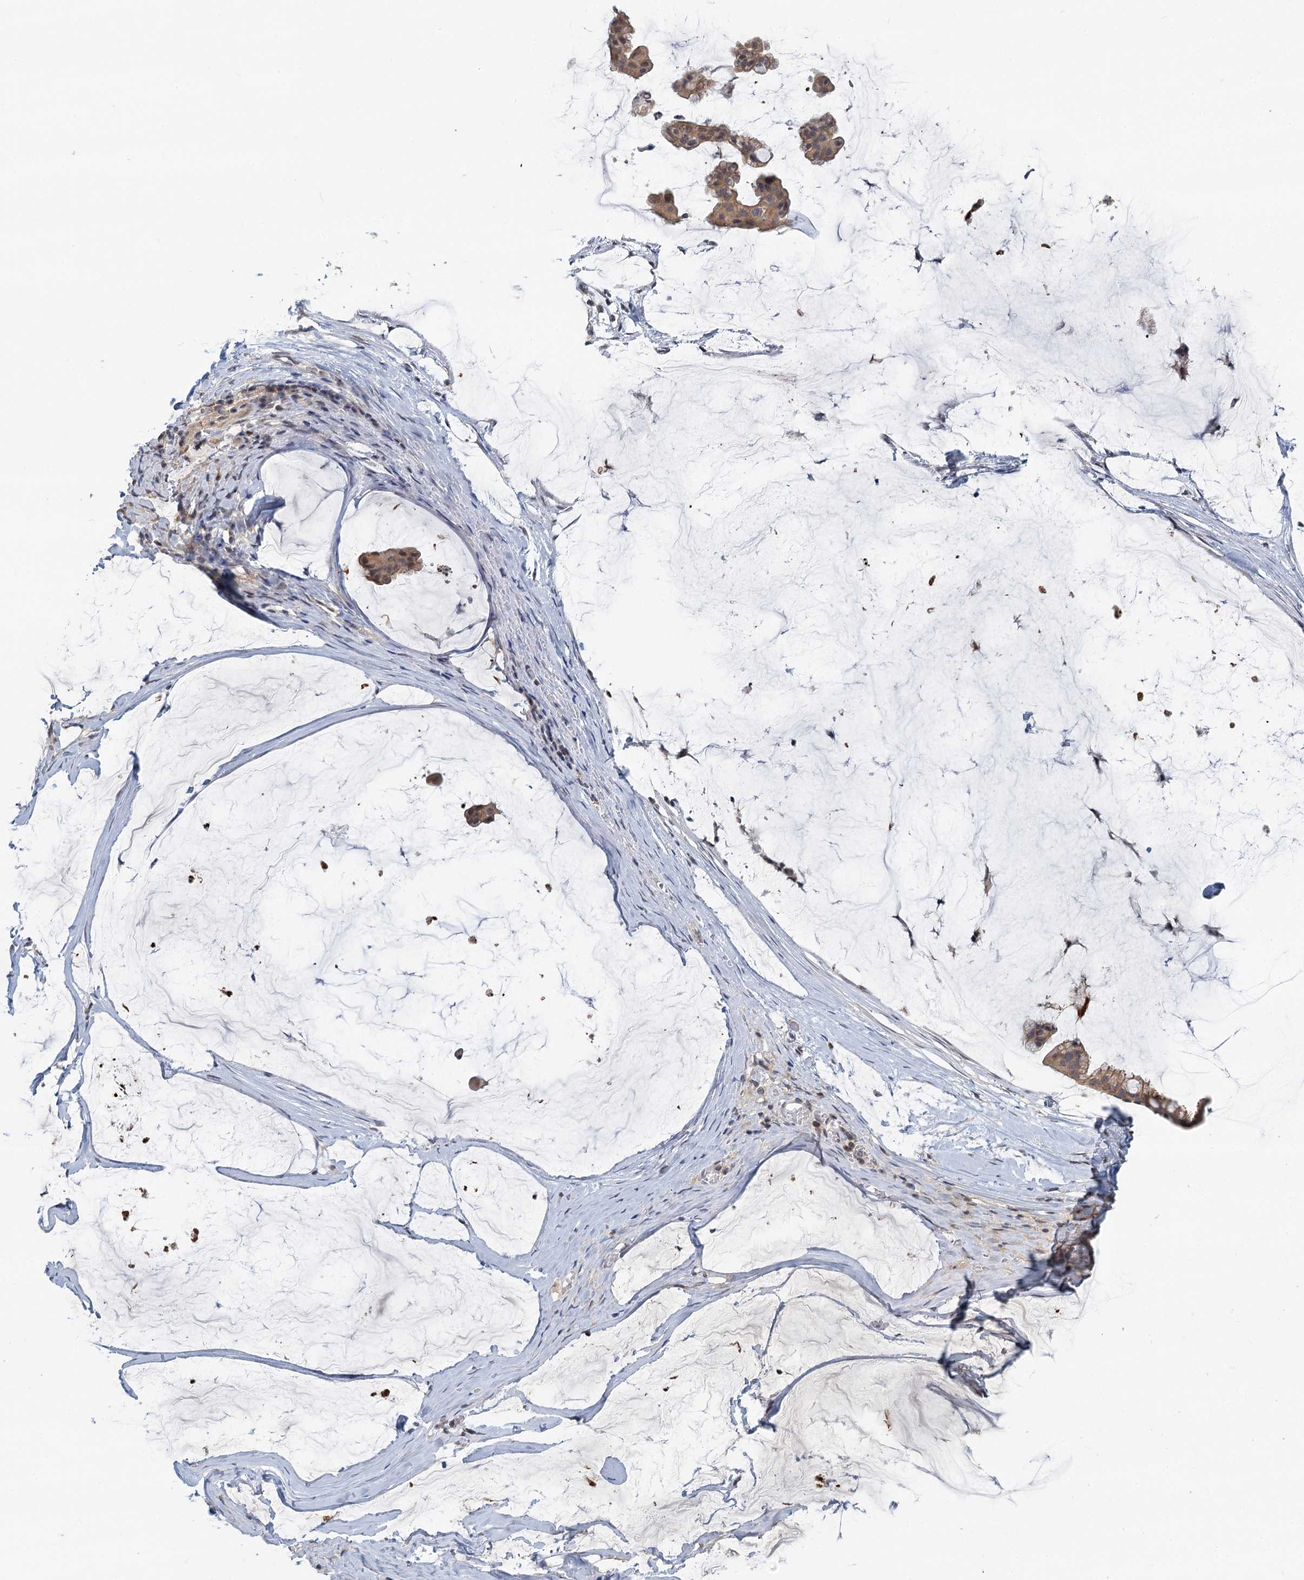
{"staining": {"intensity": "weak", "quantity": ">75%", "location": "cytoplasmic/membranous,nuclear"}, "tissue": "ovarian cancer", "cell_type": "Tumor cells", "image_type": "cancer", "snomed": [{"axis": "morphology", "description": "Cystadenocarcinoma, mucinous, NOS"}, {"axis": "topography", "description": "Ovary"}], "caption": "IHC staining of mucinous cystadenocarcinoma (ovarian), which reveals low levels of weak cytoplasmic/membranous and nuclear staining in approximately >75% of tumor cells indicating weak cytoplasmic/membranous and nuclear protein positivity. The staining was performed using DAB (brown) for protein detection and nuclei were counterstained in hematoxylin (blue).", "gene": "GPATCH11", "patient": {"sex": "female", "age": 73}}